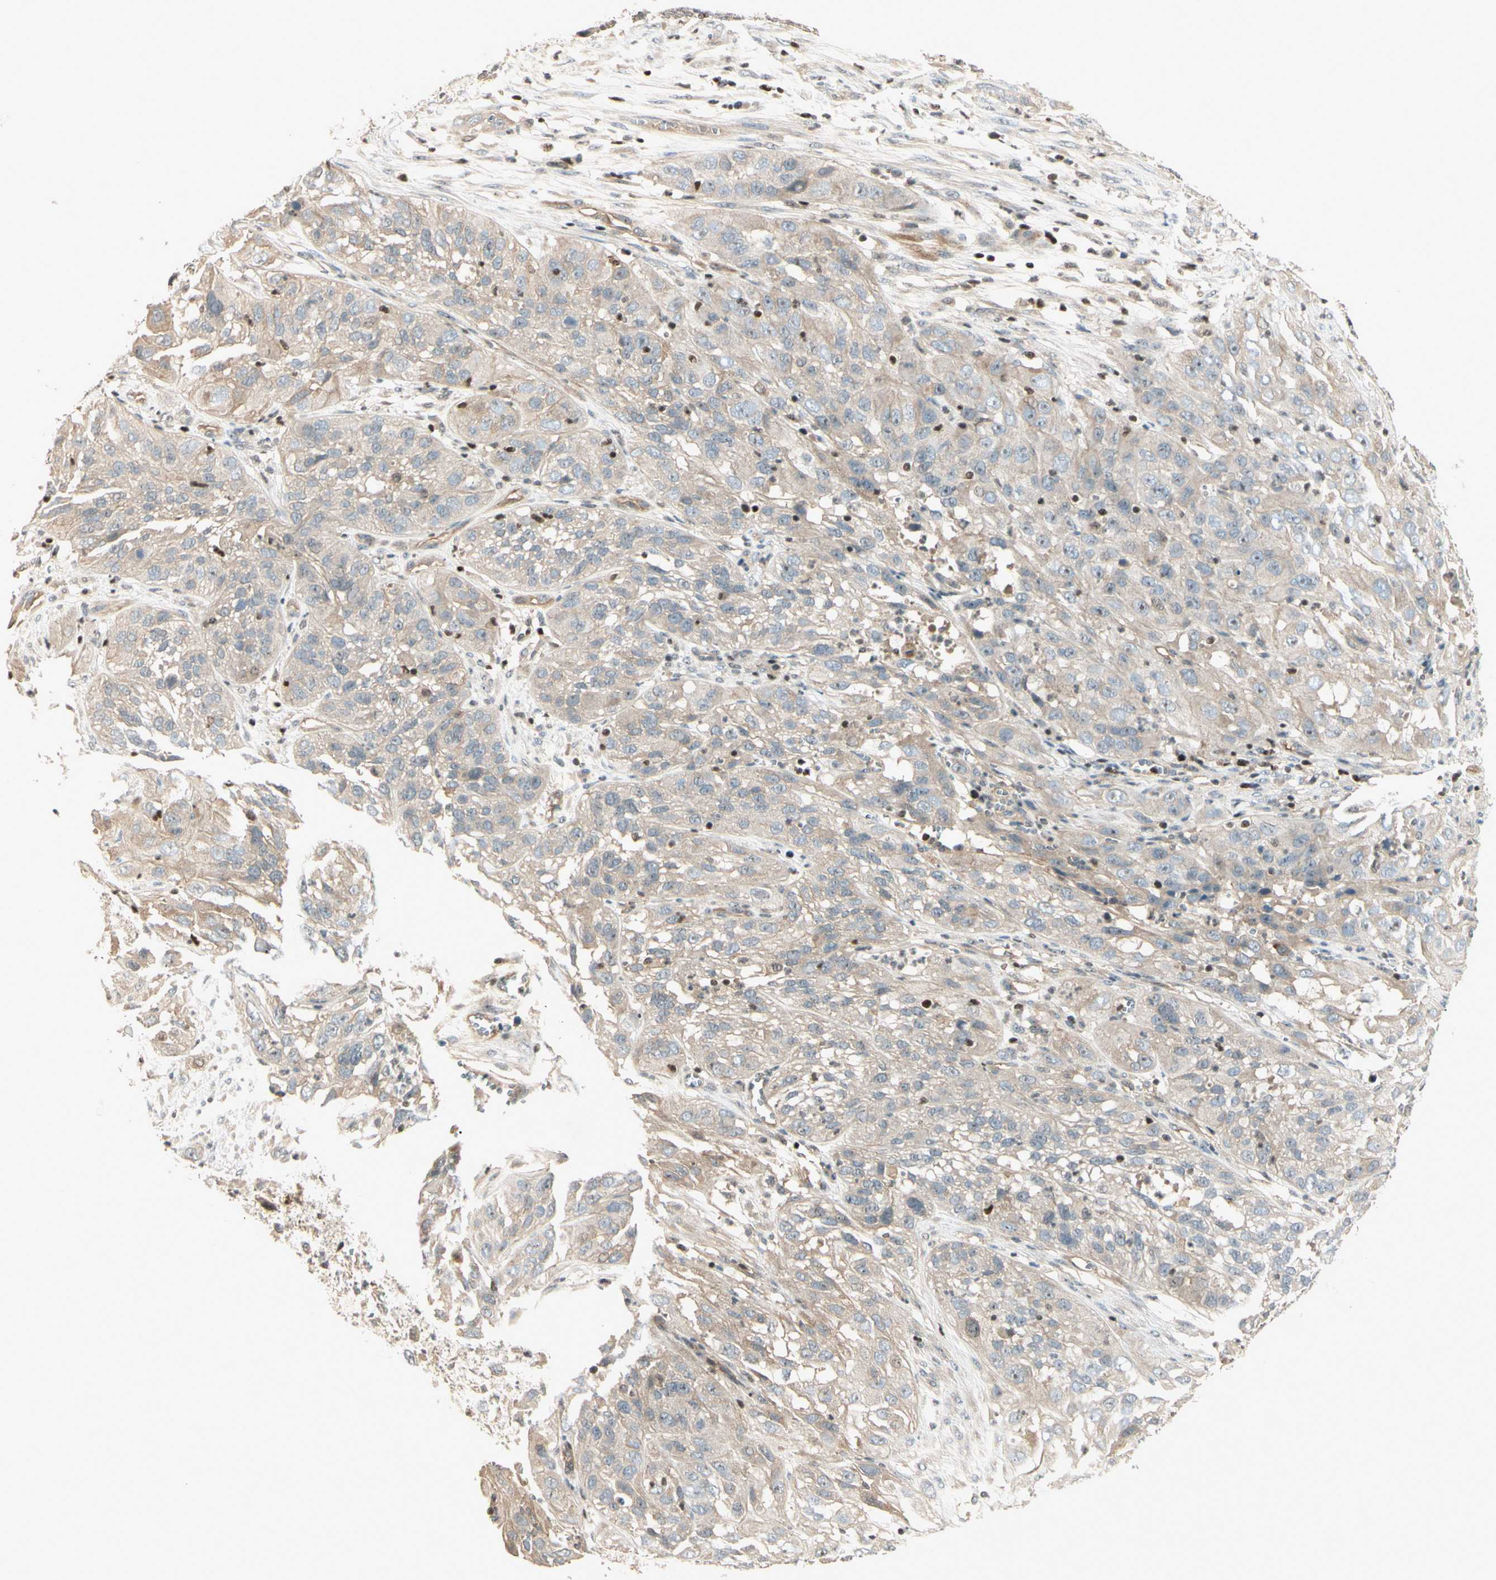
{"staining": {"intensity": "weak", "quantity": ">75%", "location": "cytoplasmic/membranous"}, "tissue": "cervical cancer", "cell_type": "Tumor cells", "image_type": "cancer", "snomed": [{"axis": "morphology", "description": "Squamous cell carcinoma, NOS"}, {"axis": "topography", "description": "Cervix"}], "caption": "Immunohistochemistry (IHC) photomicrograph of squamous cell carcinoma (cervical) stained for a protein (brown), which demonstrates low levels of weak cytoplasmic/membranous expression in about >75% of tumor cells.", "gene": "NFYA", "patient": {"sex": "female", "age": 32}}